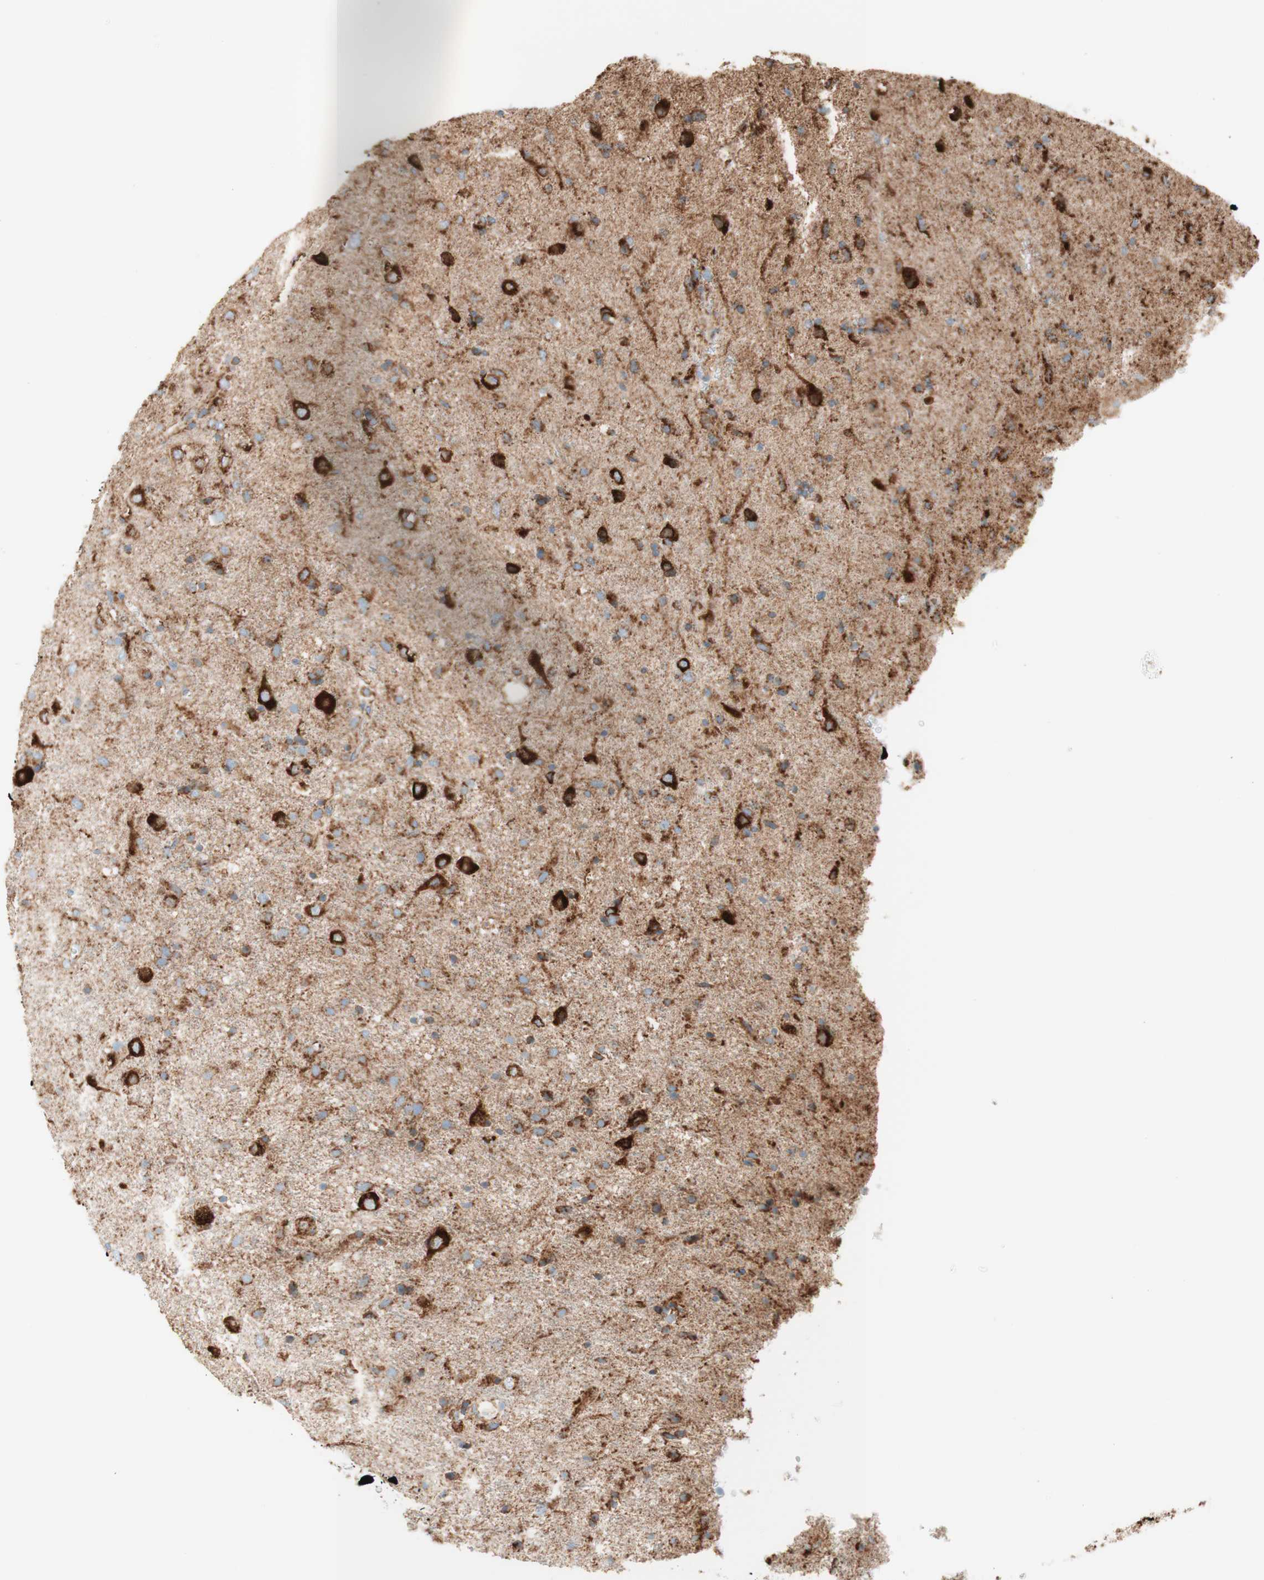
{"staining": {"intensity": "moderate", "quantity": ">75%", "location": "cytoplasmic/membranous"}, "tissue": "glioma", "cell_type": "Tumor cells", "image_type": "cancer", "snomed": [{"axis": "morphology", "description": "Glioma, malignant, Low grade"}, {"axis": "topography", "description": "Brain"}], "caption": "Immunohistochemical staining of human glioma reveals moderate cytoplasmic/membranous protein positivity in about >75% of tumor cells.", "gene": "TOMM20", "patient": {"sex": "male", "age": 77}}